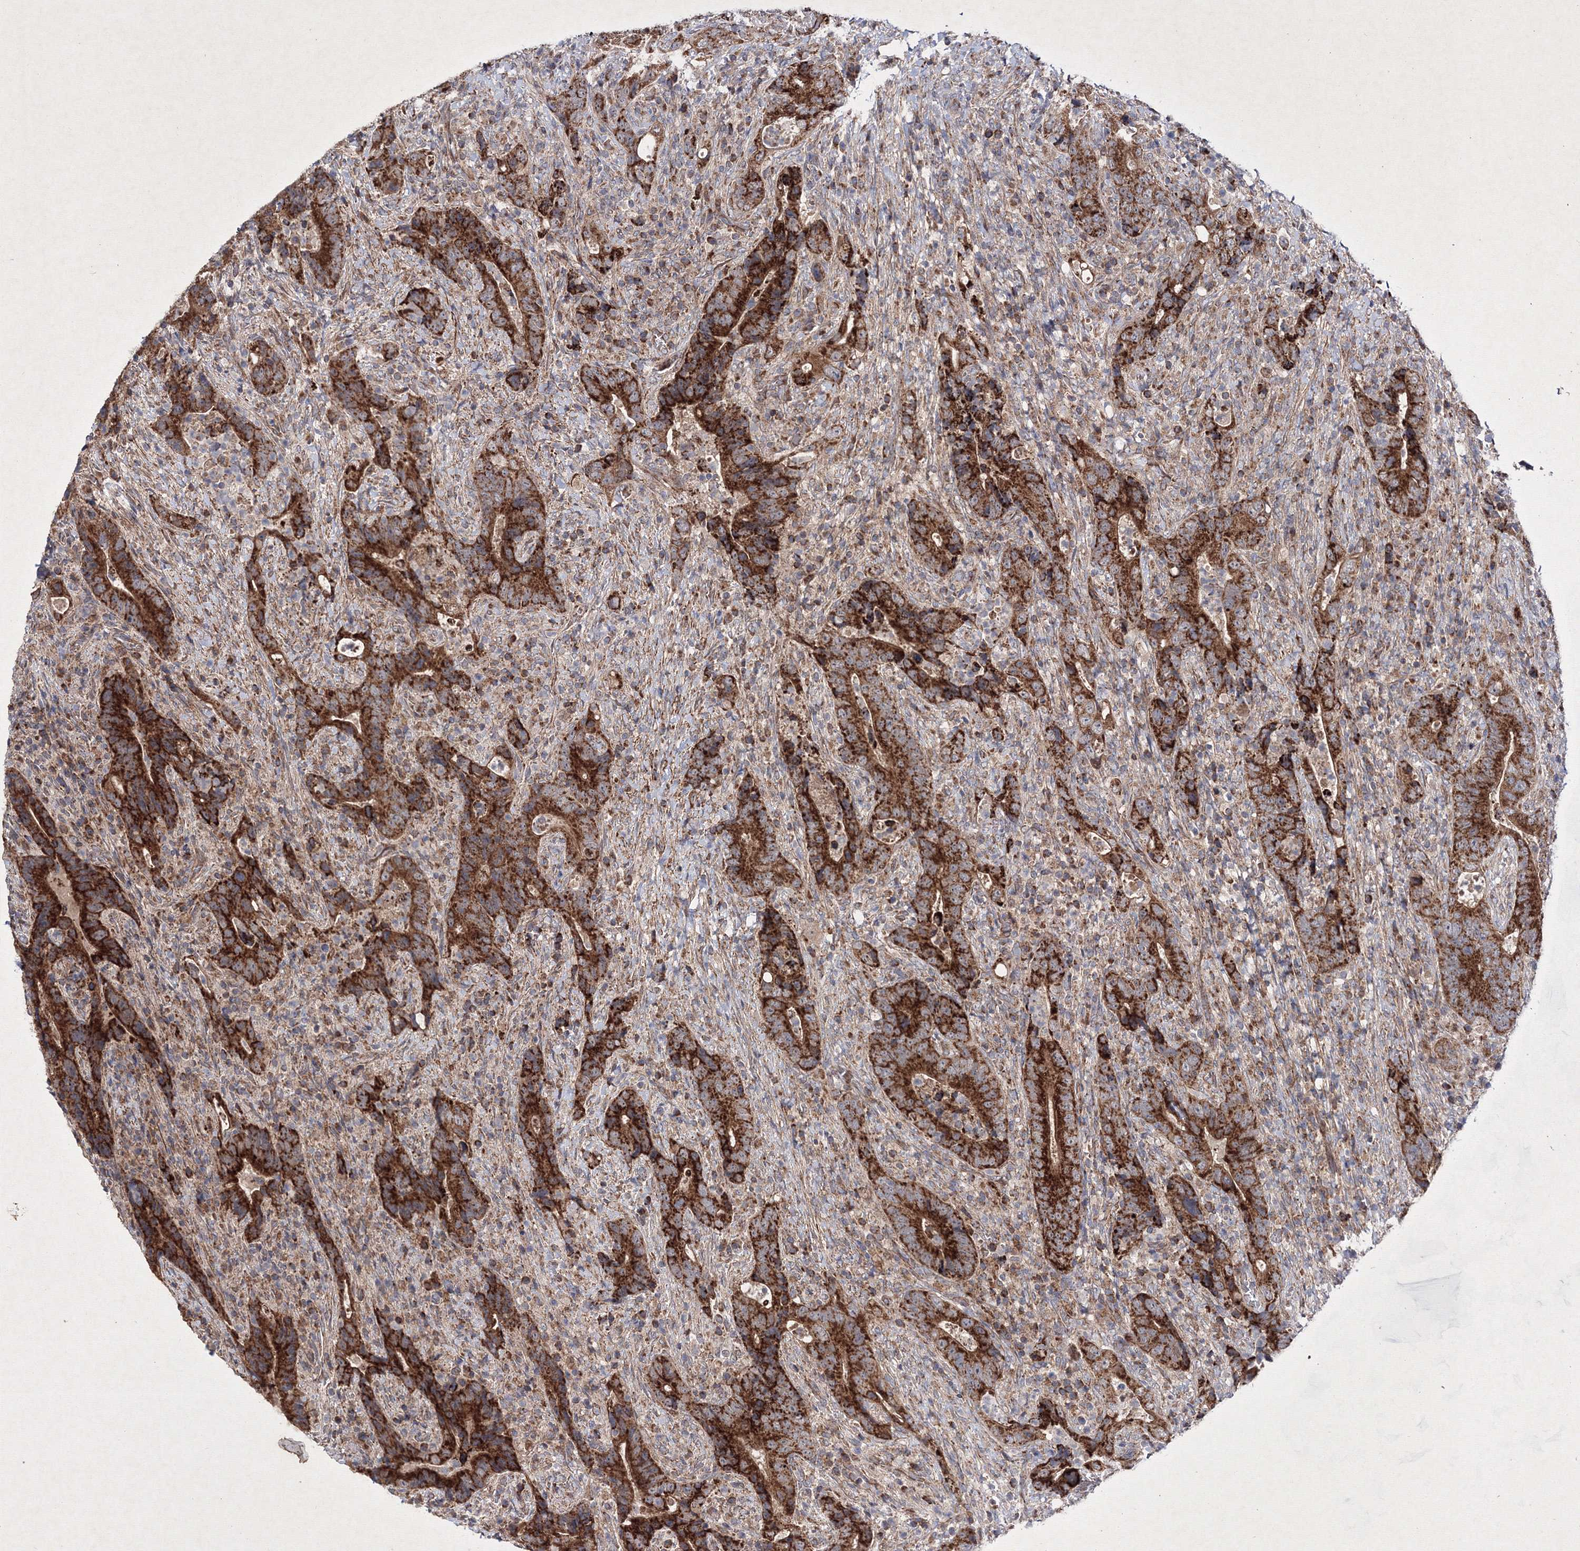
{"staining": {"intensity": "strong", "quantity": ">75%", "location": "cytoplasmic/membranous"}, "tissue": "colorectal cancer", "cell_type": "Tumor cells", "image_type": "cancer", "snomed": [{"axis": "morphology", "description": "Adenocarcinoma, NOS"}, {"axis": "topography", "description": "Colon"}], "caption": "Human adenocarcinoma (colorectal) stained for a protein (brown) reveals strong cytoplasmic/membranous positive positivity in about >75% of tumor cells.", "gene": "GFM1", "patient": {"sex": "female", "age": 75}}